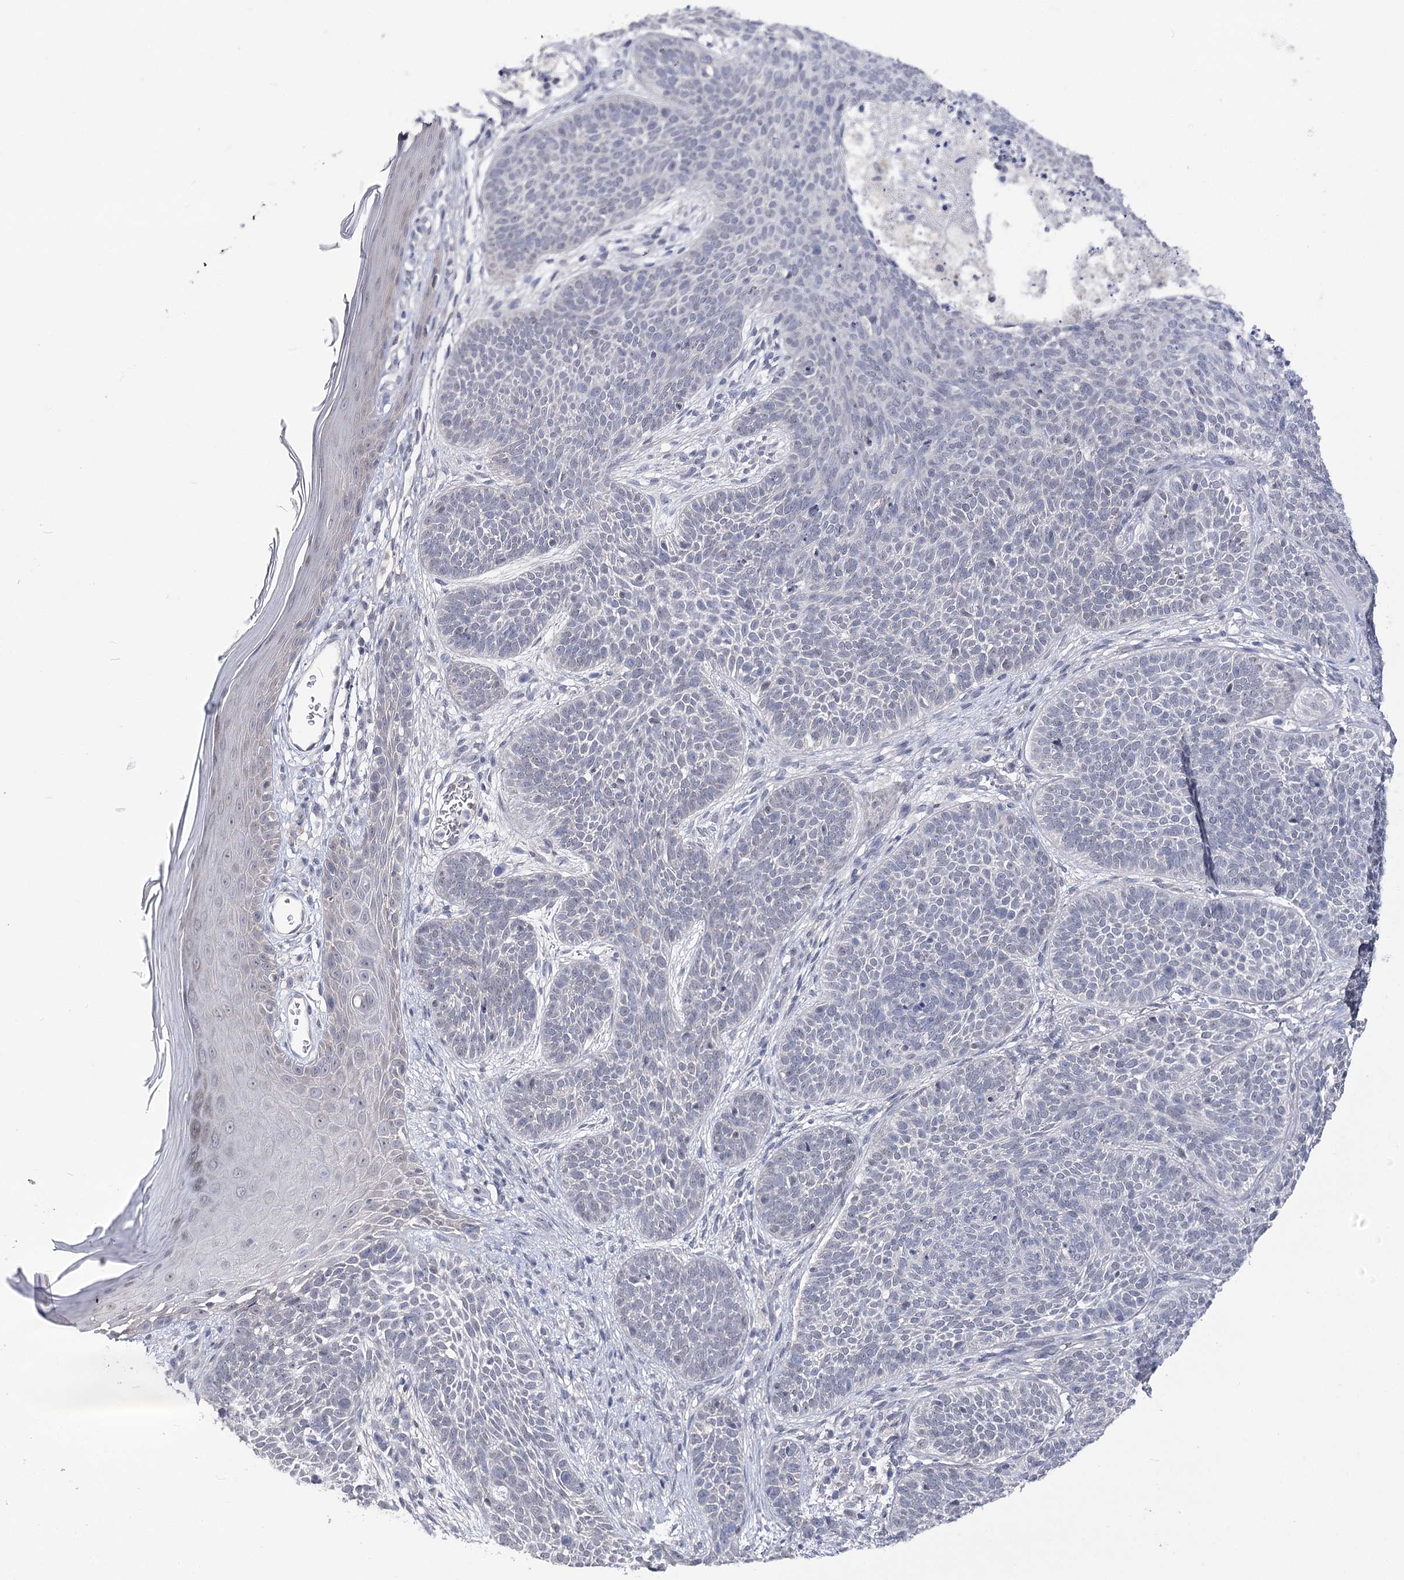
{"staining": {"intensity": "negative", "quantity": "none", "location": "none"}, "tissue": "skin cancer", "cell_type": "Tumor cells", "image_type": "cancer", "snomed": [{"axis": "morphology", "description": "Basal cell carcinoma"}, {"axis": "topography", "description": "Skin"}], "caption": "Image shows no protein positivity in tumor cells of skin cancer (basal cell carcinoma) tissue.", "gene": "ATP10B", "patient": {"sex": "male", "age": 85}}